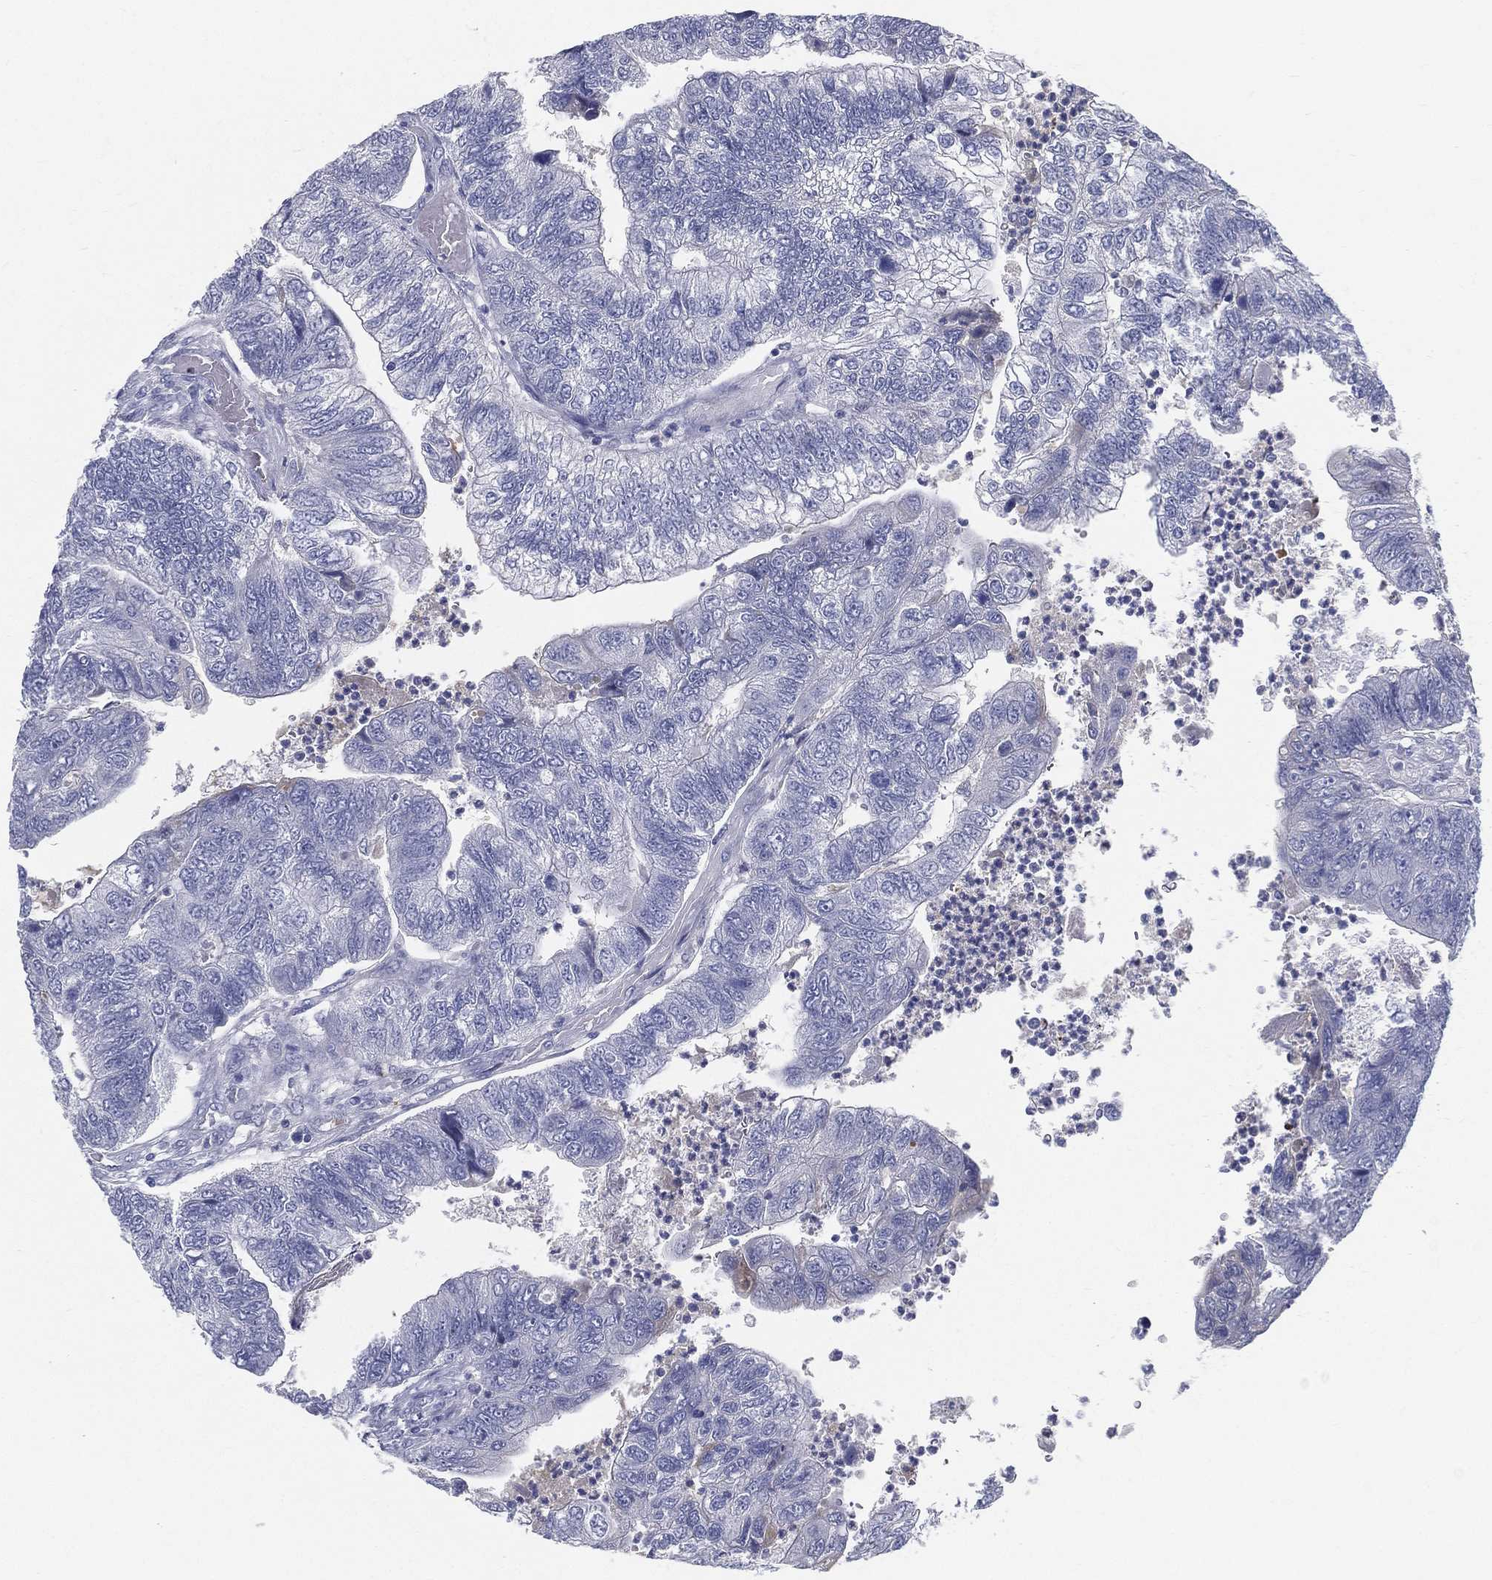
{"staining": {"intensity": "negative", "quantity": "none", "location": "none"}, "tissue": "colorectal cancer", "cell_type": "Tumor cells", "image_type": "cancer", "snomed": [{"axis": "morphology", "description": "Adenocarcinoma, NOS"}, {"axis": "topography", "description": "Colon"}], "caption": "This is an IHC histopathology image of human colorectal adenocarcinoma. There is no expression in tumor cells.", "gene": "STS", "patient": {"sex": "female", "age": 67}}